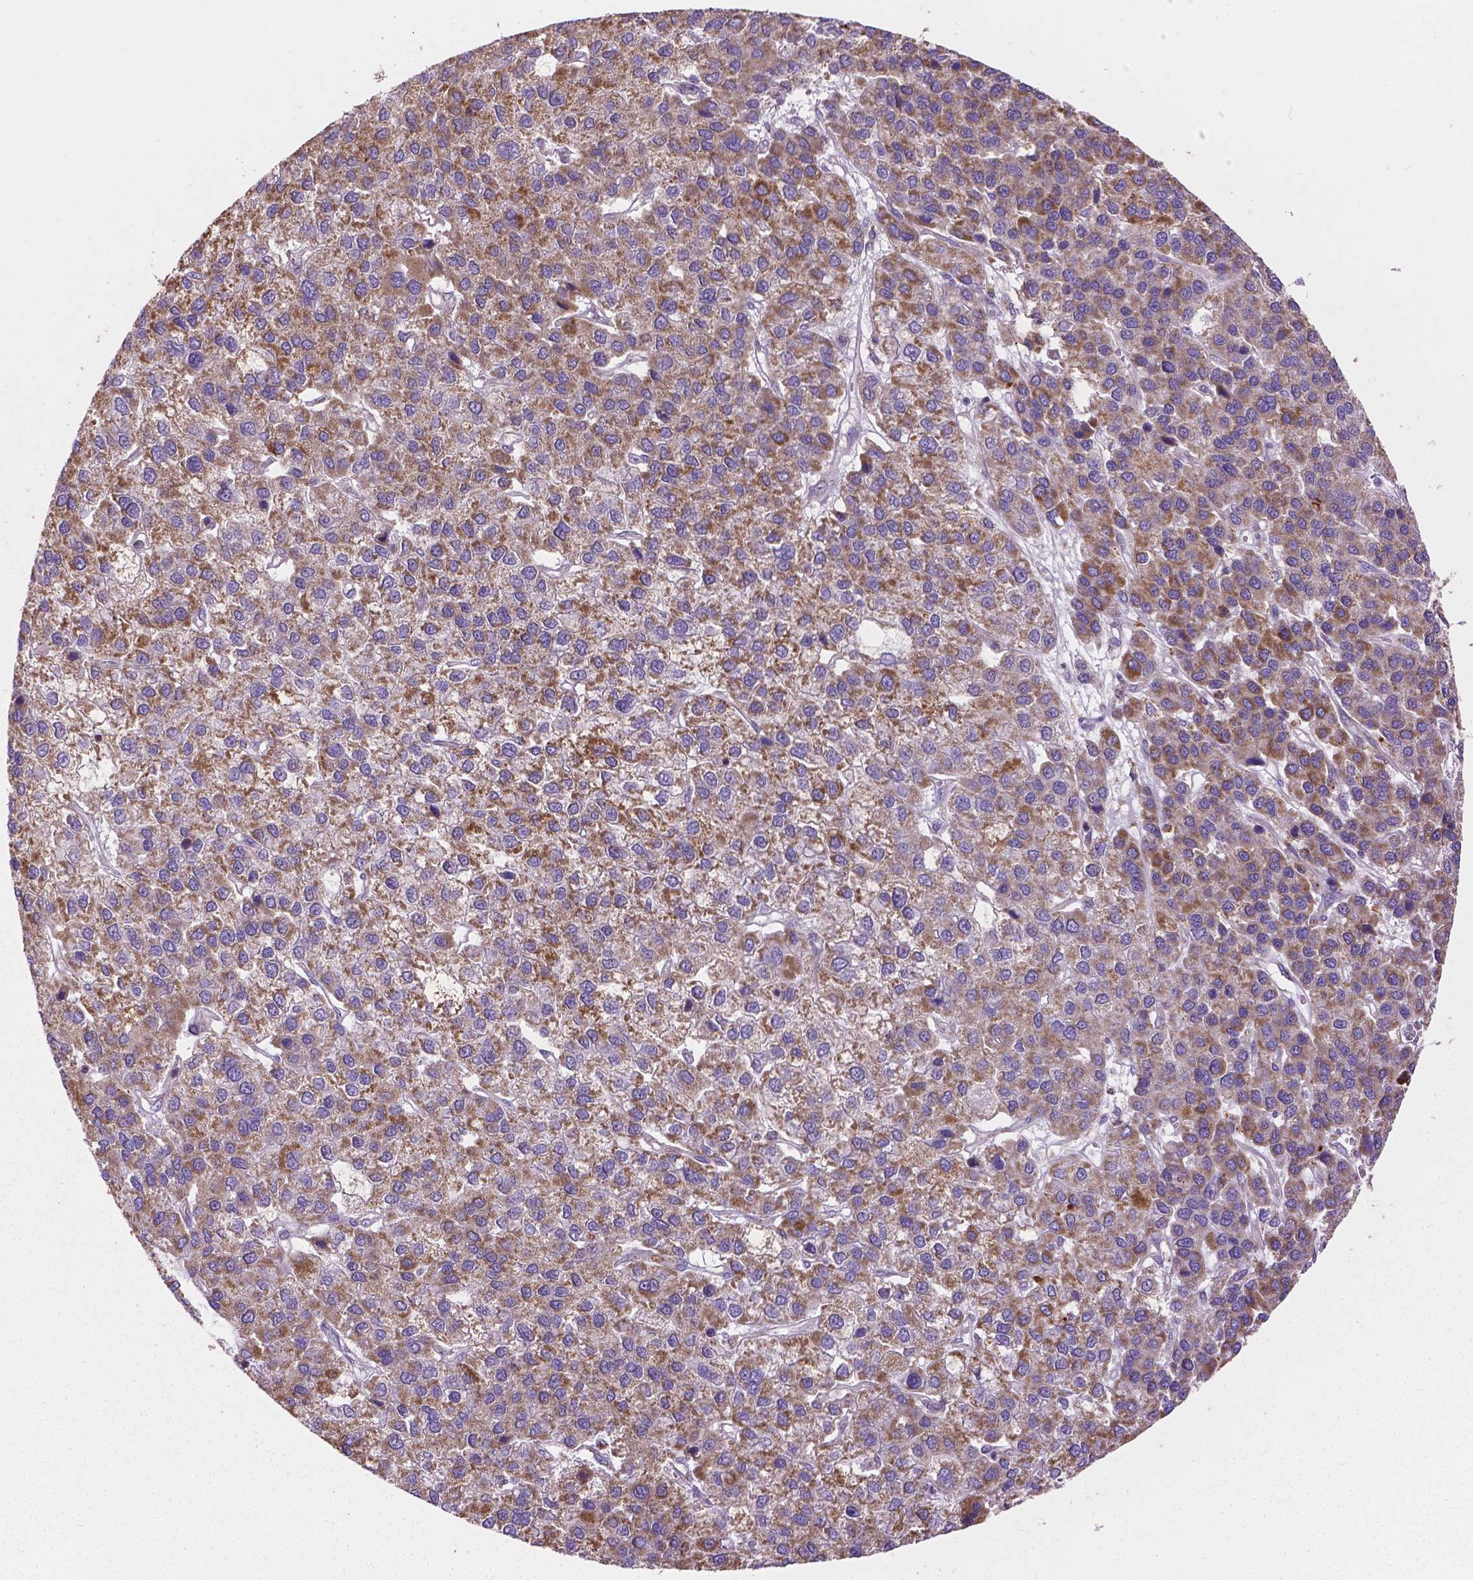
{"staining": {"intensity": "moderate", "quantity": ">75%", "location": "cytoplasmic/membranous"}, "tissue": "liver cancer", "cell_type": "Tumor cells", "image_type": "cancer", "snomed": [{"axis": "morphology", "description": "Carcinoma, Hepatocellular, NOS"}, {"axis": "topography", "description": "Liver"}], "caption": "The photomicrograph shows immunohistochemical staining of liver cancer. There is moderate cytoplasmic/membranous staining is present in about >75% of tumor cells. (IHC, brightfield microscopy, high magnification).", "gene": "VDAC1", "patient": {"sex": "female", "age": 41}}